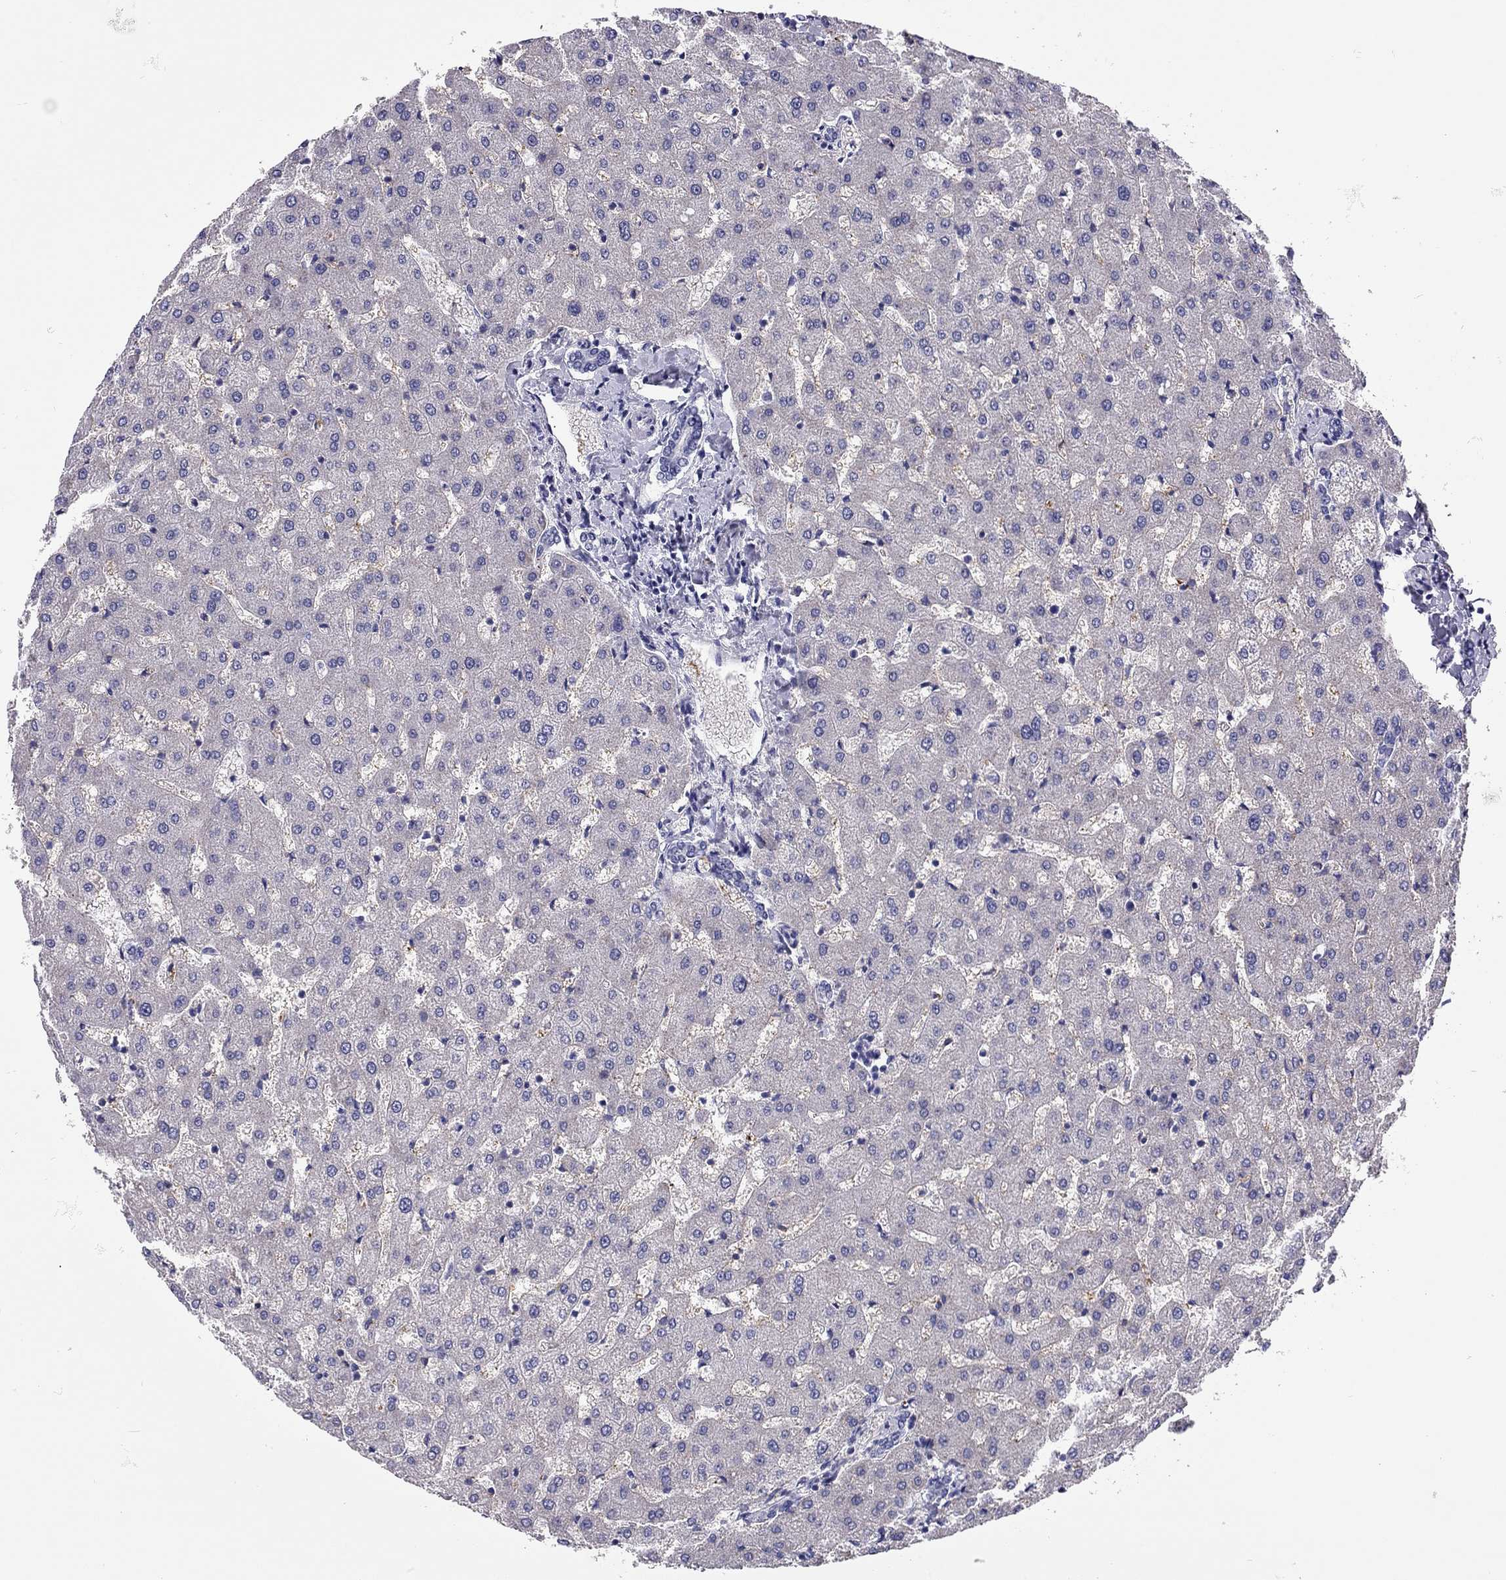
{"staining": {"intensity": "negative", "quantity": "none", "location": "none"}, "tissue": "liver", "cell_type": "Cholangiocytes", "image_type": "normal", "snomed": [{"axis": "morphology", "description": "Normal tissue, NOS"}, {"axis": "topography", "description": "Liver"}], "caption": "Immunohistochemistry (IHC) of benign liver demonstrates no expression in cholangiocytes.", "gene": "SCARB1", "patient": {"sex": "female", "age": 50}}